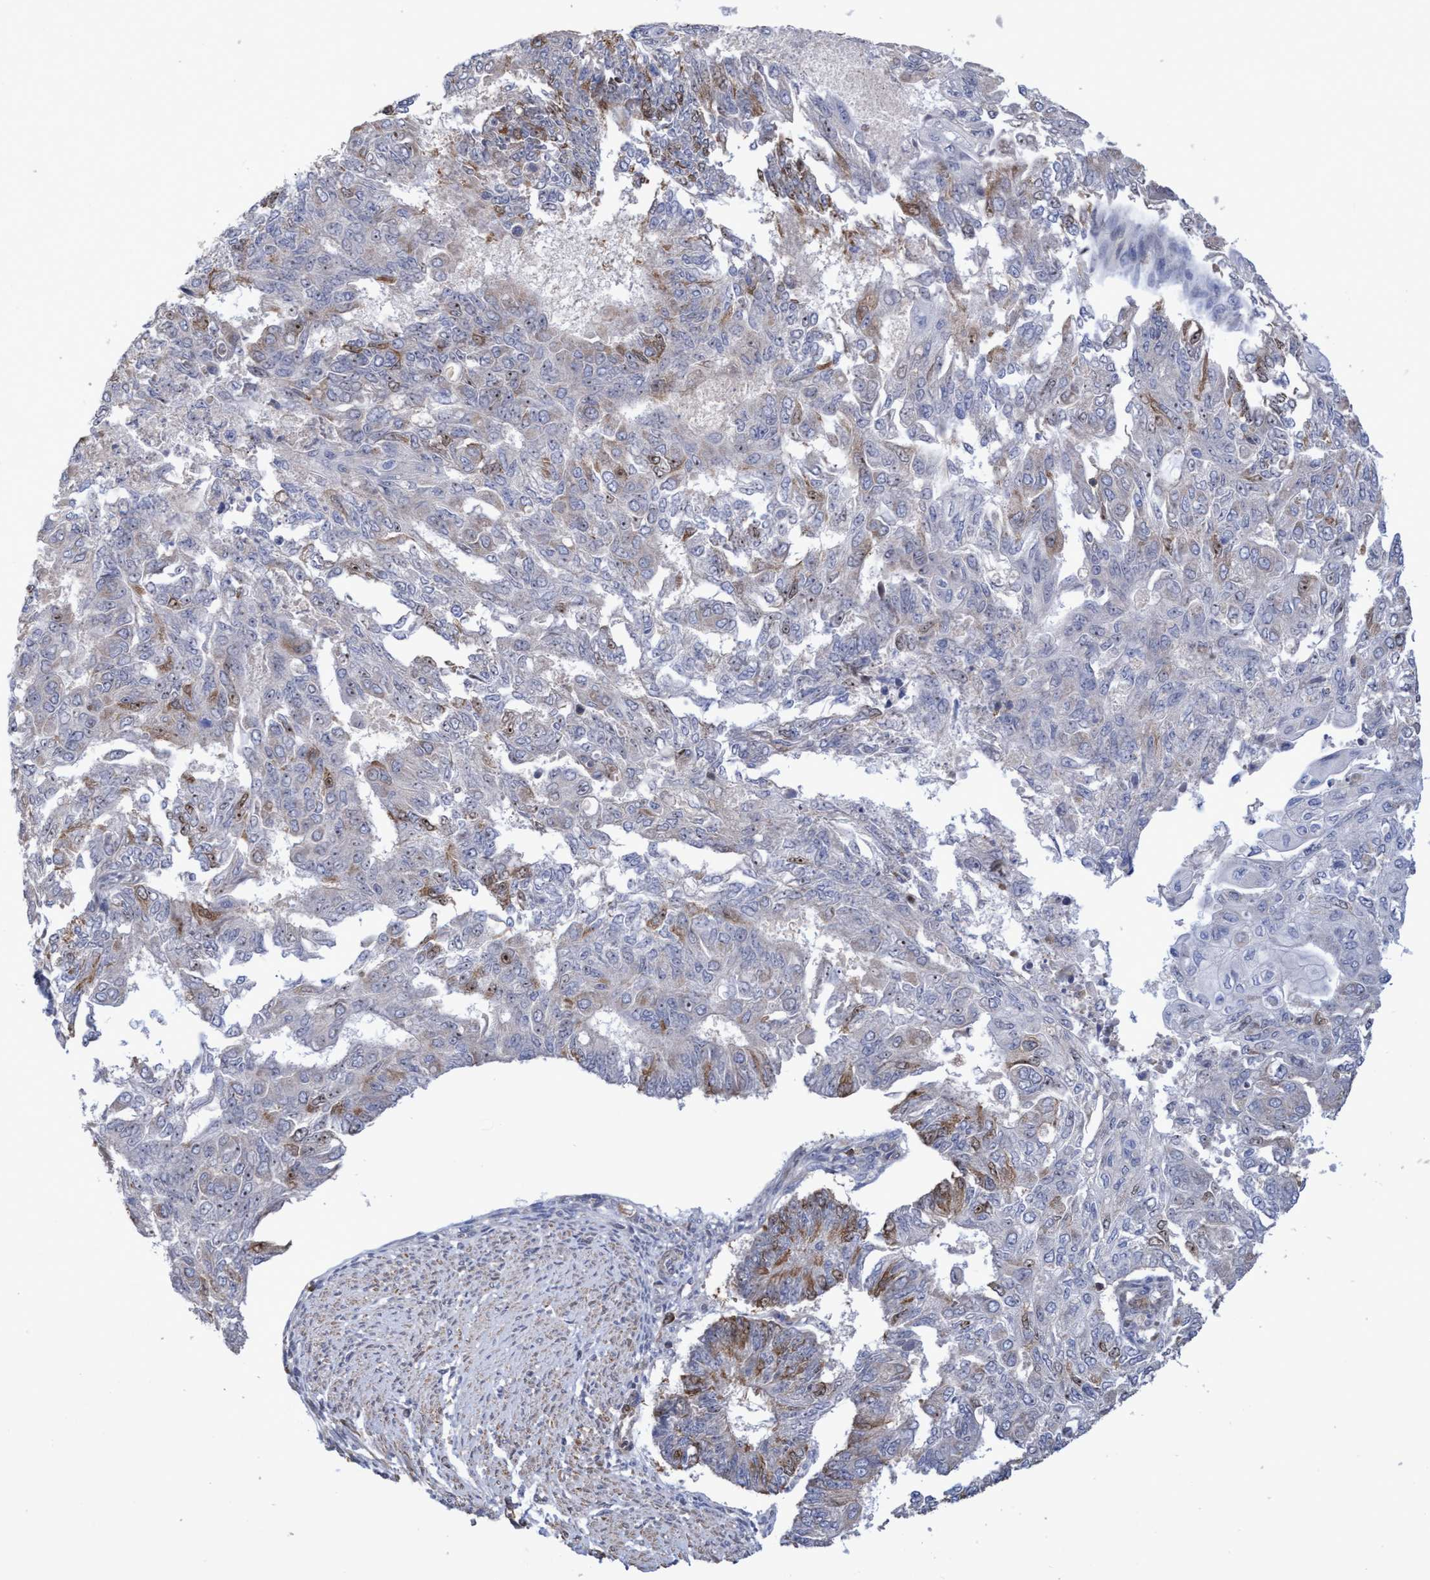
{"staining": {"intensity": "moderate", "quantity": "<25%", "location": "cytoplasmic/membranous,nuclear"}, "tissue": "endometrial cancer", "cell_type": "Tumor cells", "image_type": "cancer", "snomed": [{"axis": "morphology", "description": "Adenocarcinoma, NOS"}, {"axis": "topography", "description": "Endometrium"}], "caption": "A histopathology image of human endometrial cancer stained for a protein shows moderate cytoplasmic/membranous and nuclear brown staining in tumor cells.", "gene": "SLBP", "patient": {"sex": "female", "age": 32}}